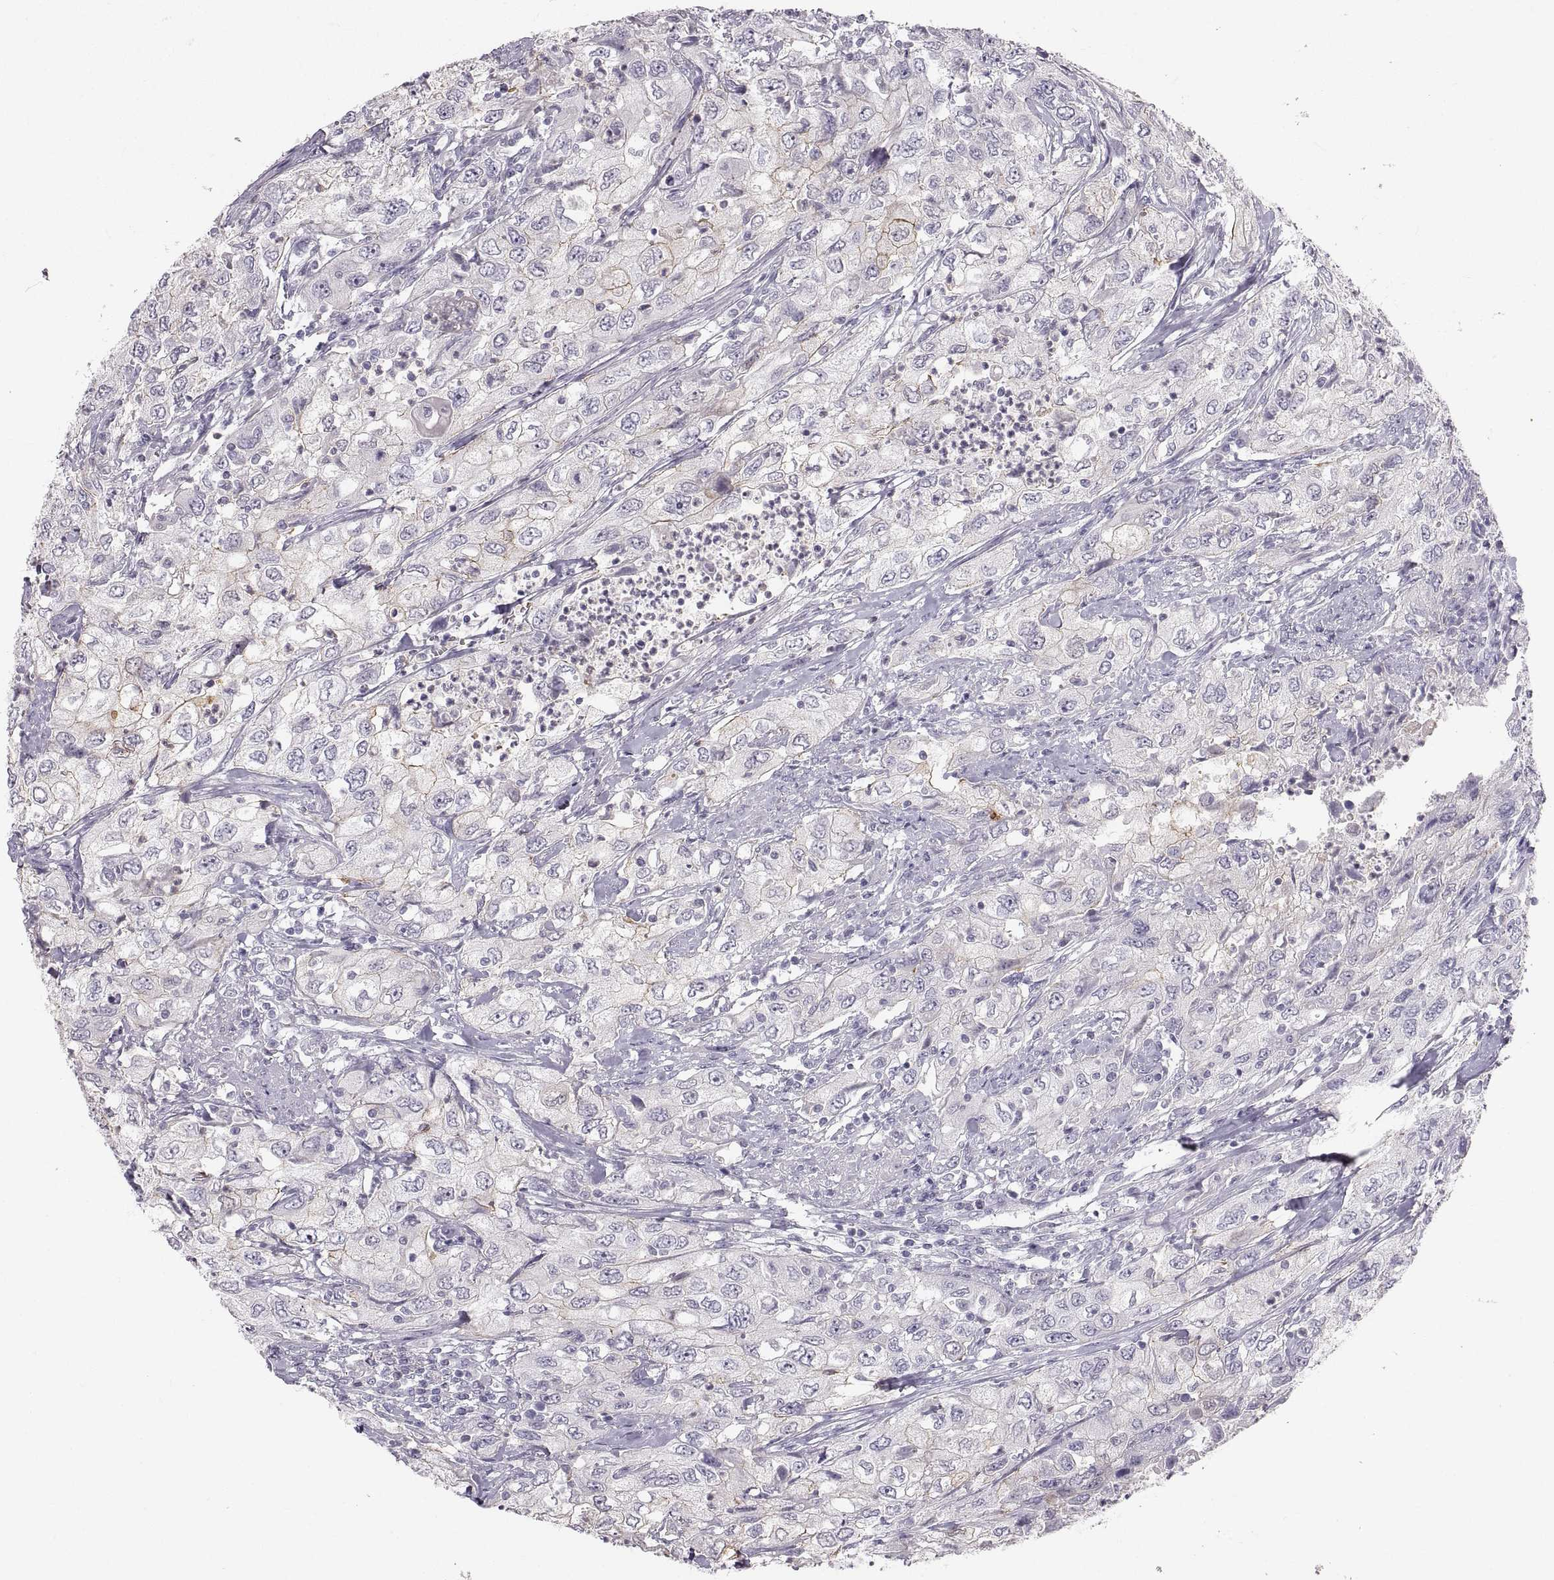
{"staining": {"intensity": "weak", "quantity": "<25%", "location": "cytoplasmic/membranous"}, "tissue": "urothelial cancer", "cell_type": "Tumor cells", "image_type": "cancer", "snomed": [{"axis": "morphology", "description": "Urothelial carcinoma, High grade"}, {"axis": "topography", "description": "Urinary bladder"}], "caption": "Protein analysis of high-grade urothelial carcinoma demonstrates no significant staining in tumor cells.", "gene": "ZNF185", "patient": {"sex": "male", "age": 76}}